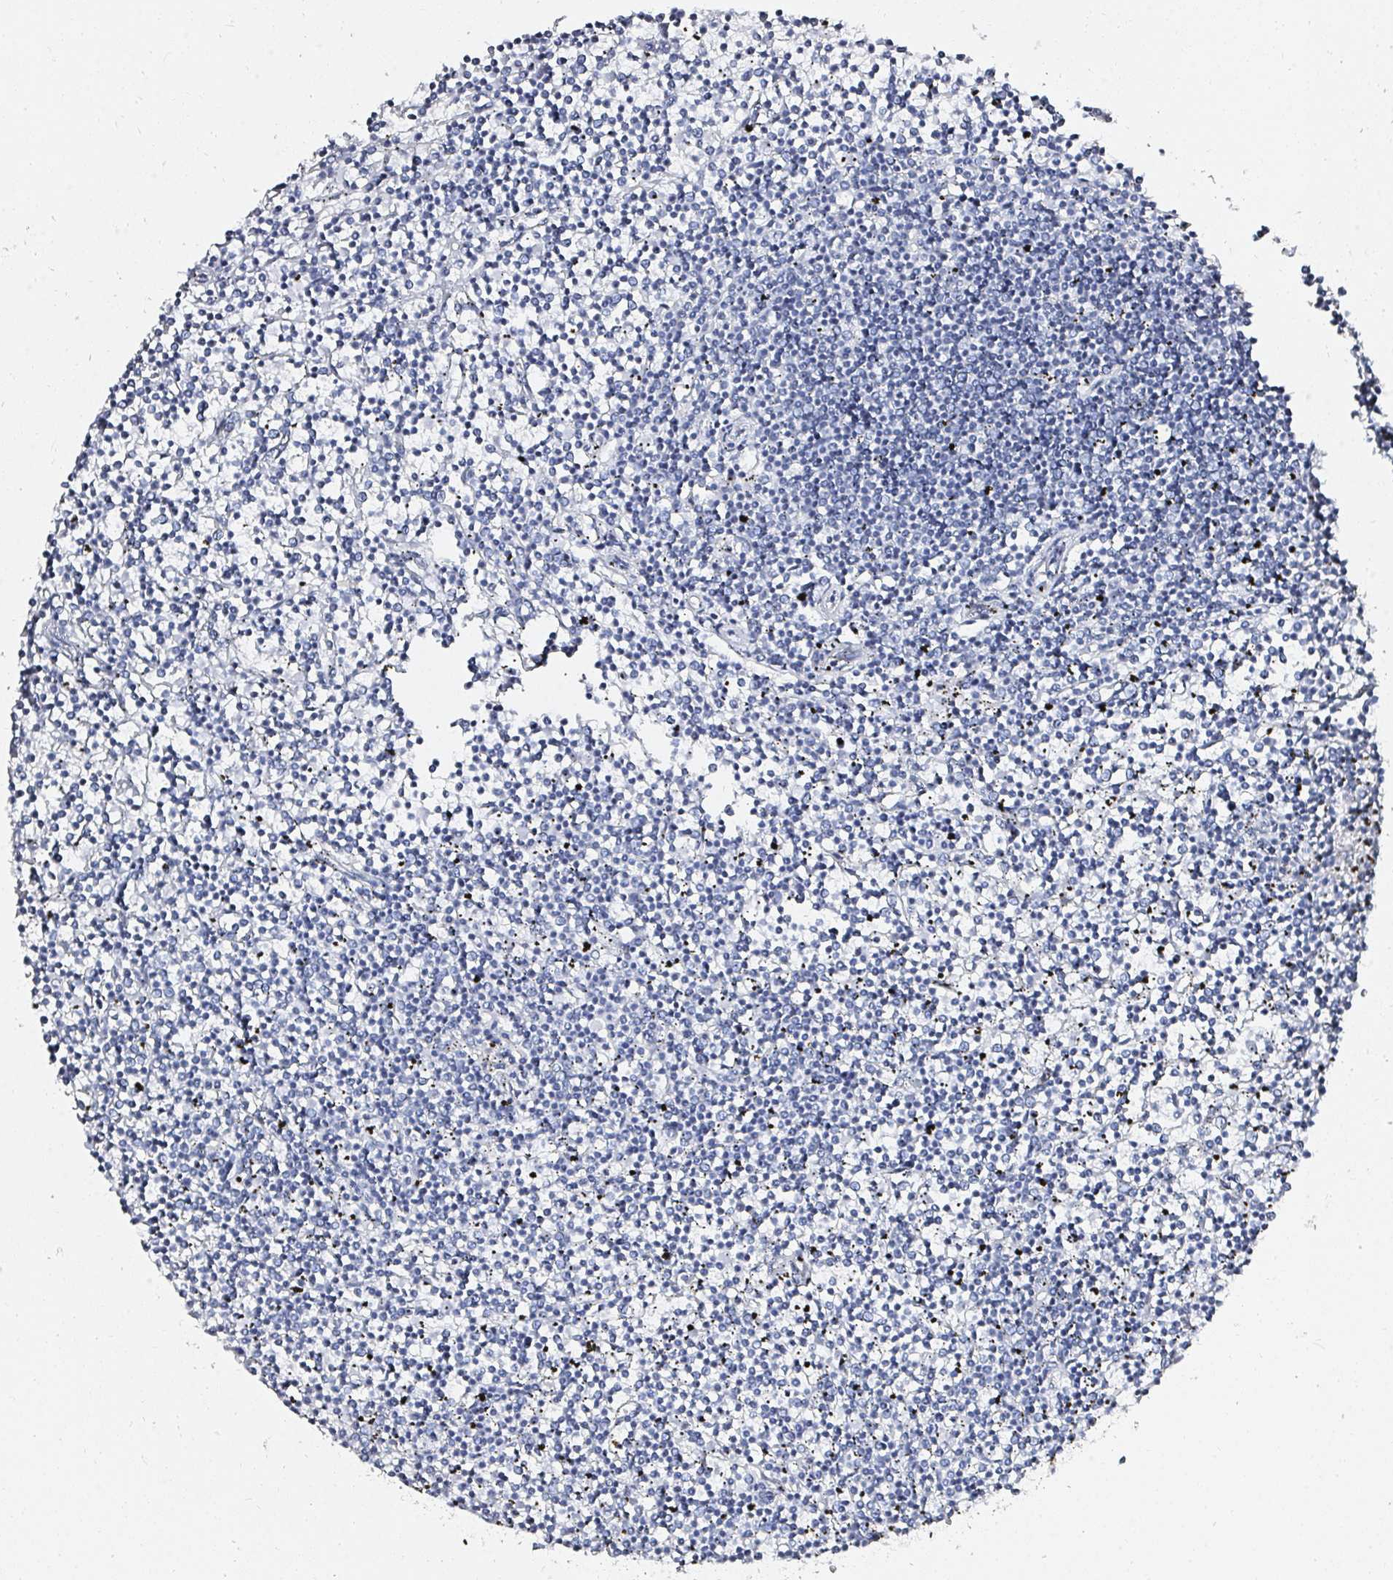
{"staining": {"intensity": "negative", "quantity": "none", "location": "none"}, "tissue": "lymphoma", "cell_type": "Tumor cells", "image_type": "cancer", "snomed": [{"axis": "morphology", "description": "Malignant lymphoma, non-Hodgkin's type, Low grade"}, {"axis": "topography", "description": "Spleen"}], "caption": "Immunohistochemistry (IHC) histopathology image of human lymphoma stained for a protein (brown), which exhibits no staining in tumor cells.", "gene": "ACAN", "patient": {"sex": "female", "age": 19}}